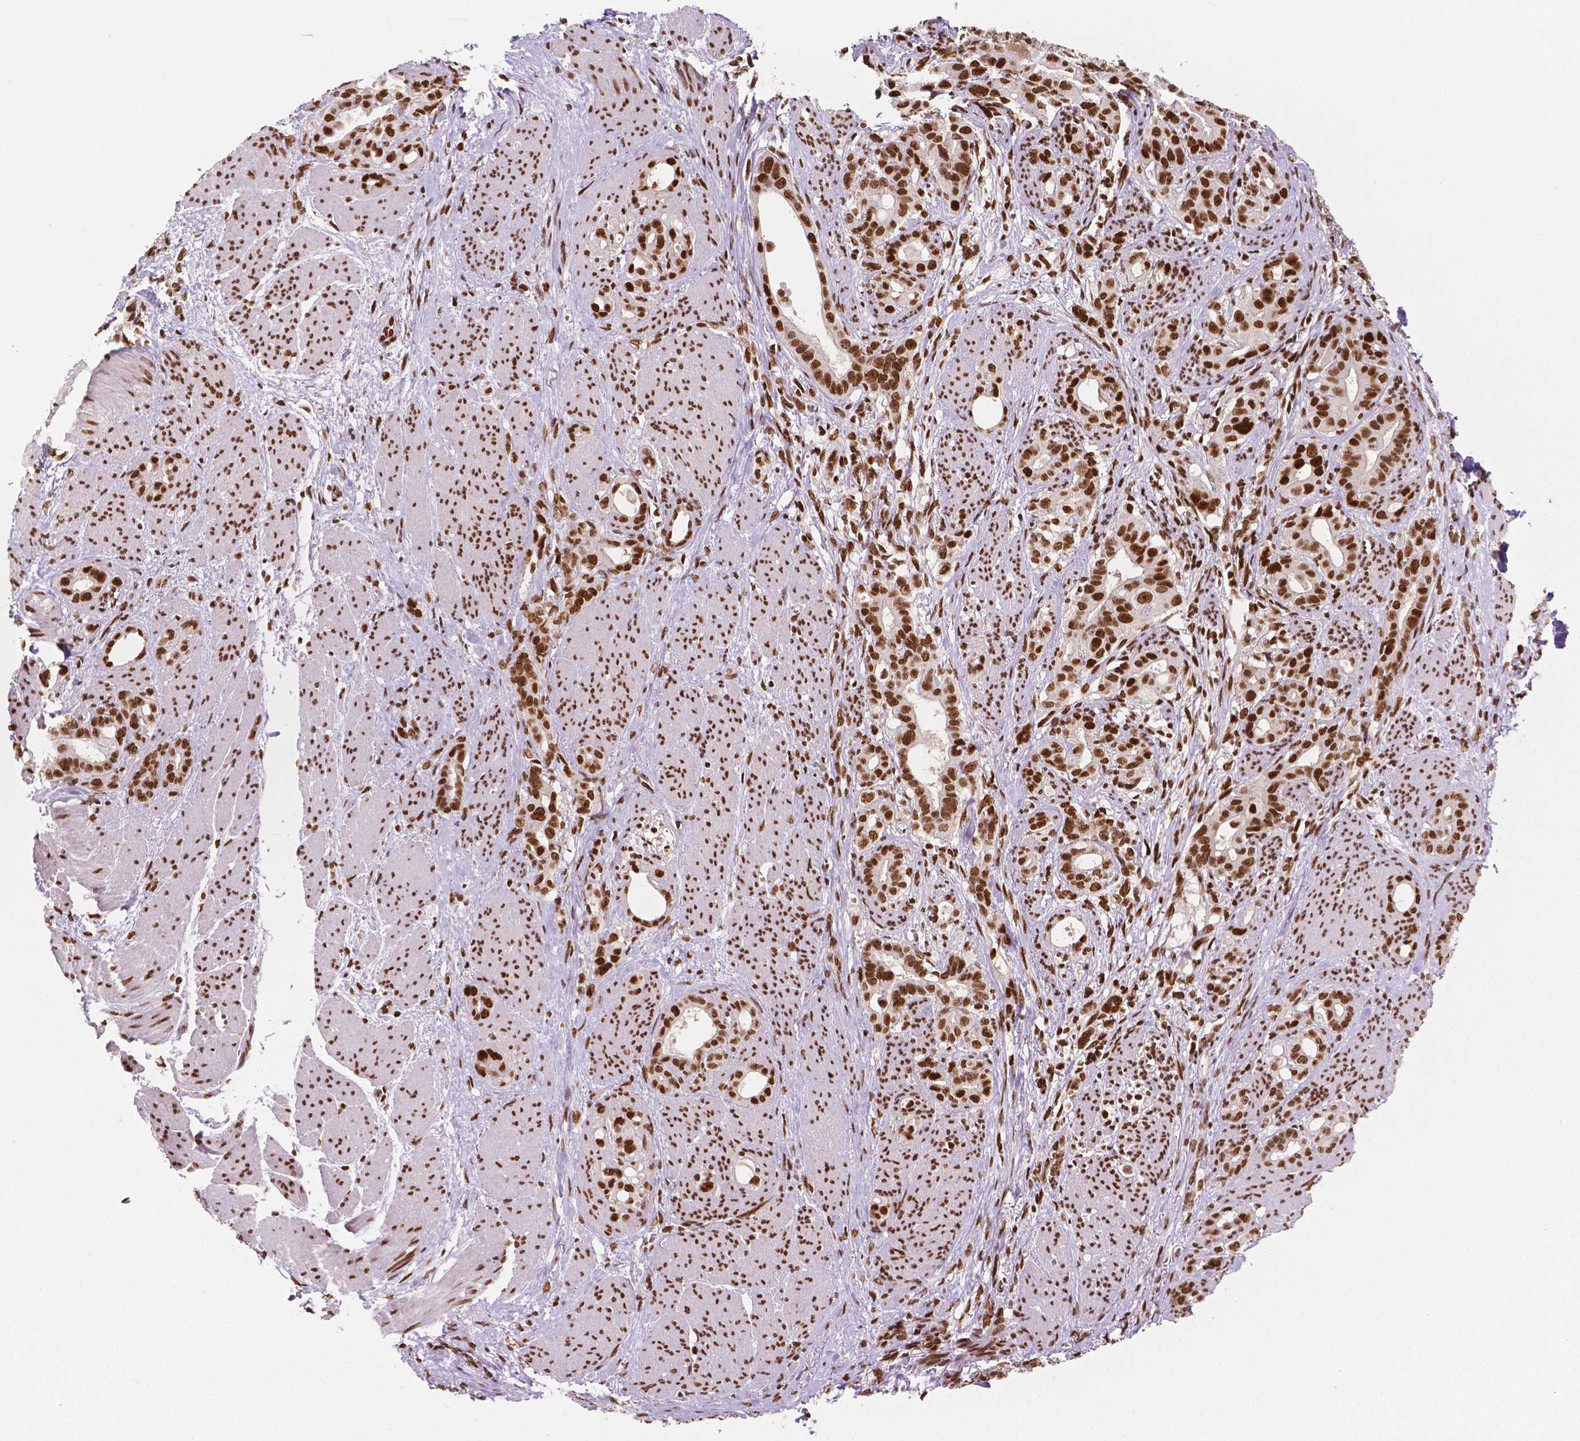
{"staining": {"intensity": "moderate", "quantity": "25%-75%", "location": "nuclear"}, "tissue": "stomach cancer", "cell_type": "Tumor cells", "image_type": "cancer", "snomed": [{"axis": "morphology", "description": "Normal tissue, NOS"}, {"axis": "morphology", "description": "Adenocarcinoma, NOS"}, {"axis": "topography", "description": "Esophagus"}, {"axis": "topography", "description": "Stomach, upper"}], "caption": "Moderate nuclear protein staining is present in about 25%-75% of tumor cells in adenocarcinoma (stomach). The staining is performed using DAB (3,3'-diaminobenzidine) brown chromogen to label protein expression. The nuclei are counter-stained blue using hematoxylin.", "gene": "MLH1", "patient": {"sex": "male", "age": 62}}